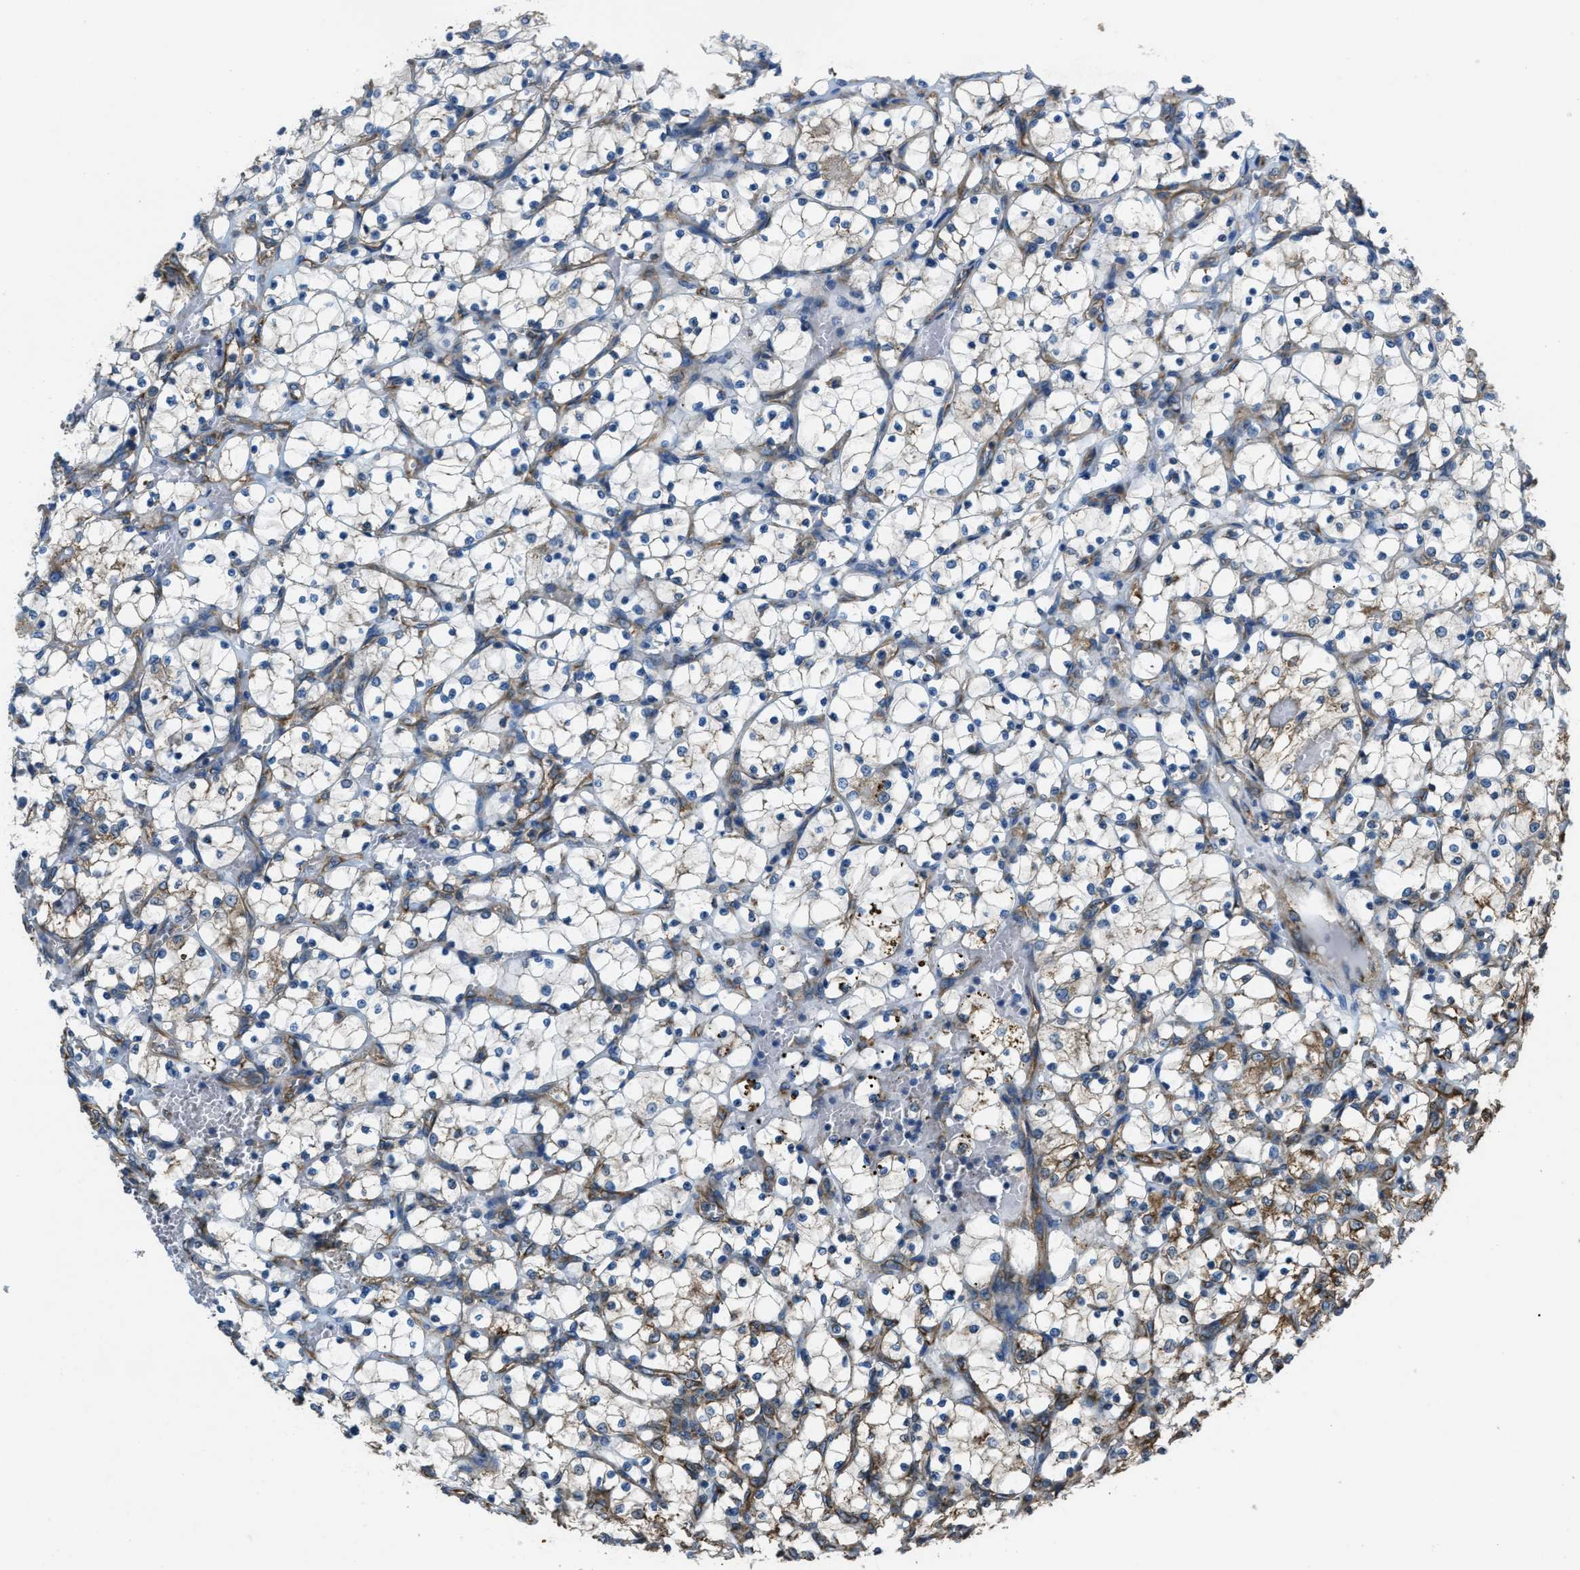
{"staining": {"intensity": "moderate", "quantity": "25%-75%", "location": "cytoplasmic/membranous"}, "tissue": "renal cancer", "cell_type": "Tumor cells", "image_type": "cancer", "snomed": [{"axis": "morphology", "description": "Adenocarcinoma, NOS"}, {"axis": "topography", "description": "Kidney"}], "caption": "Renal adenocarcinoma was stained to show a protein in brown. There is medium levels of moderate cytoplasmic/membranous staining in about 25%-75% of tumor cells.", "gene": "TRPC1", "patient": {"sex": "female", "age": 69}}